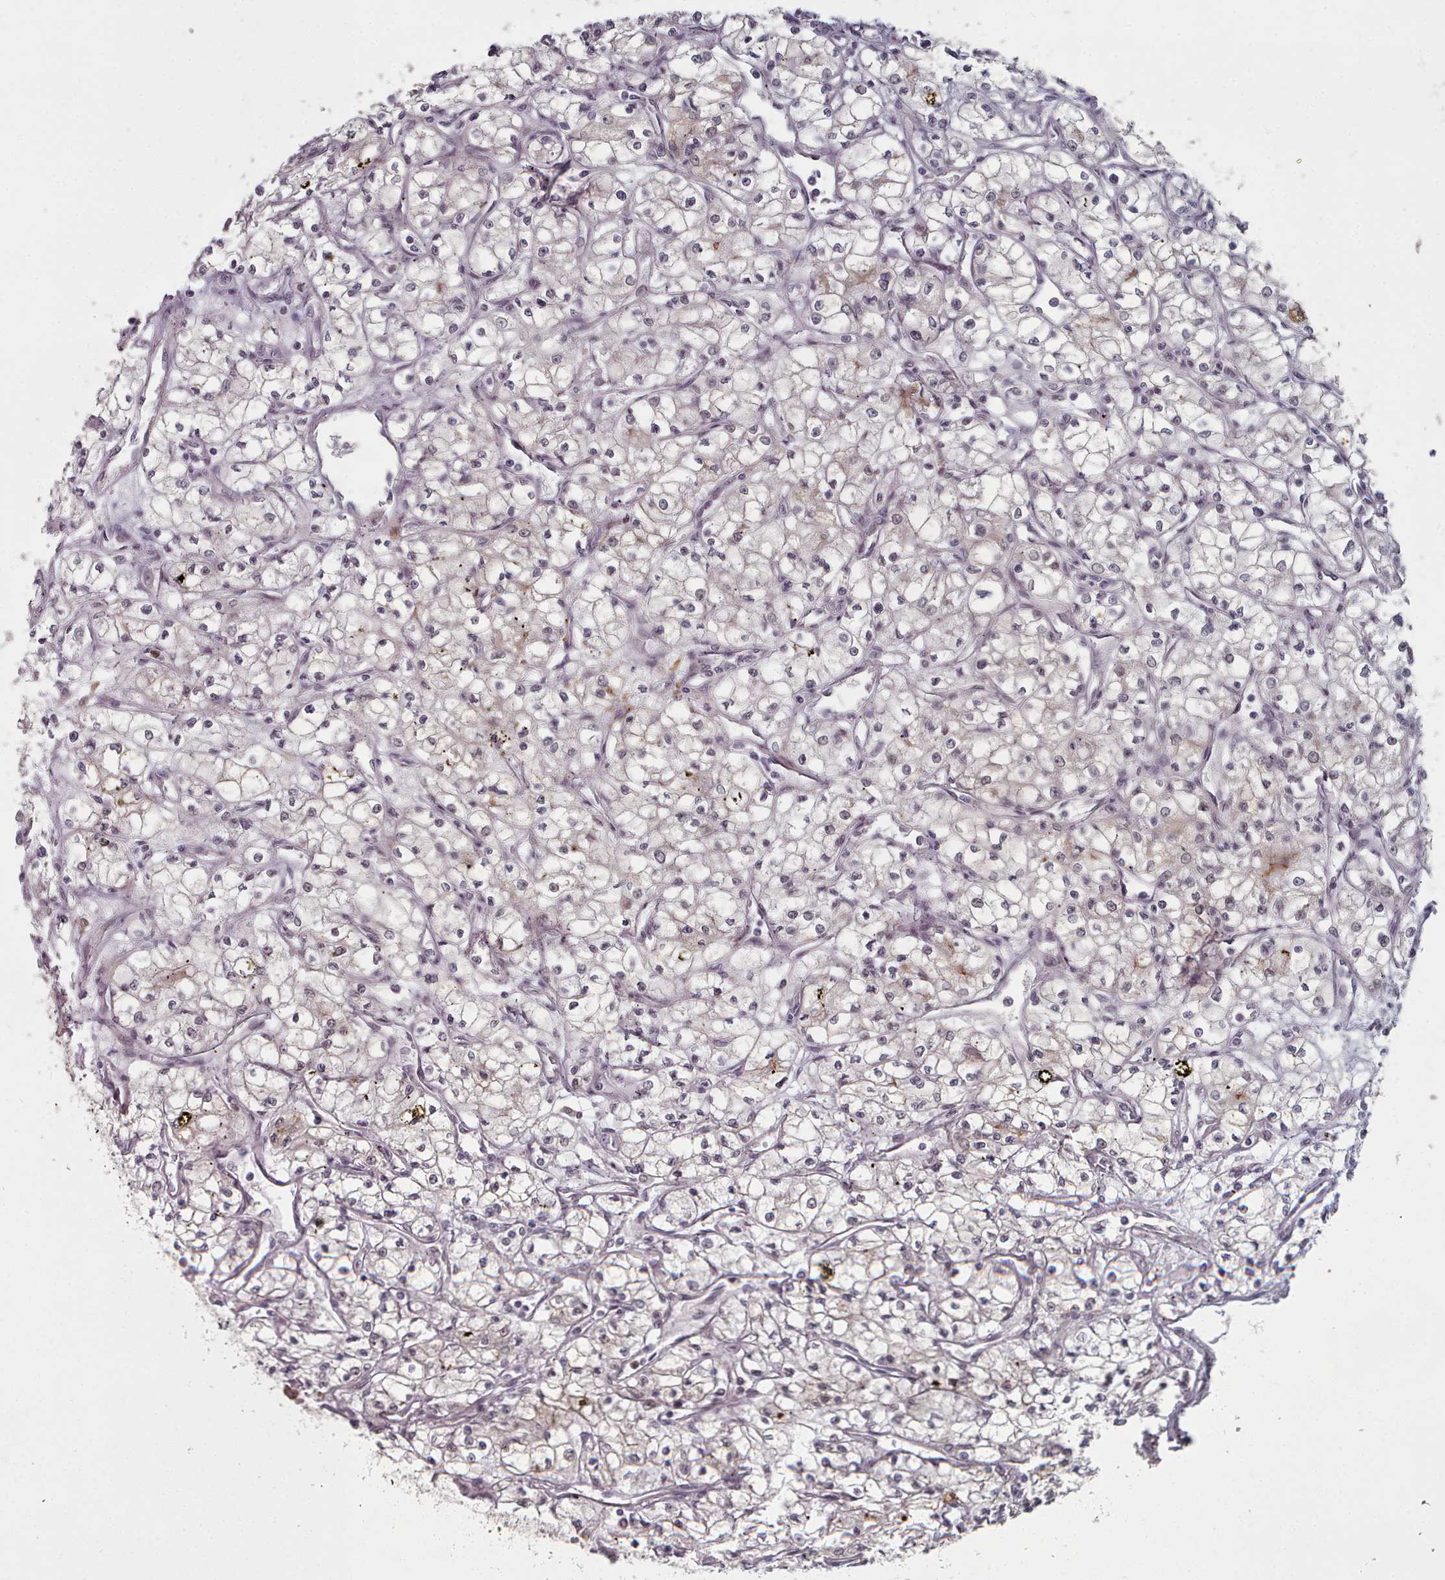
{"staining": {"intensity": "negative", "quantity": "none", "location": "none"}, "tissue": "renal cancer", "cell_type": "Tumor cells", "image_type": "cancer", "snomed": [{"axis": "morphology", "description": "Adenocarcinoma, NOS"}, {"axis": "topography", "description": "Kidney"}], "caption": "Tumor cells are negative for brown protein staining in renal cancer (adenocarcinoma). (IHC, brightfield microscopy, high magnification).", "gene": "HYAL3", "patient": {"sex": "male", "age": 59}}